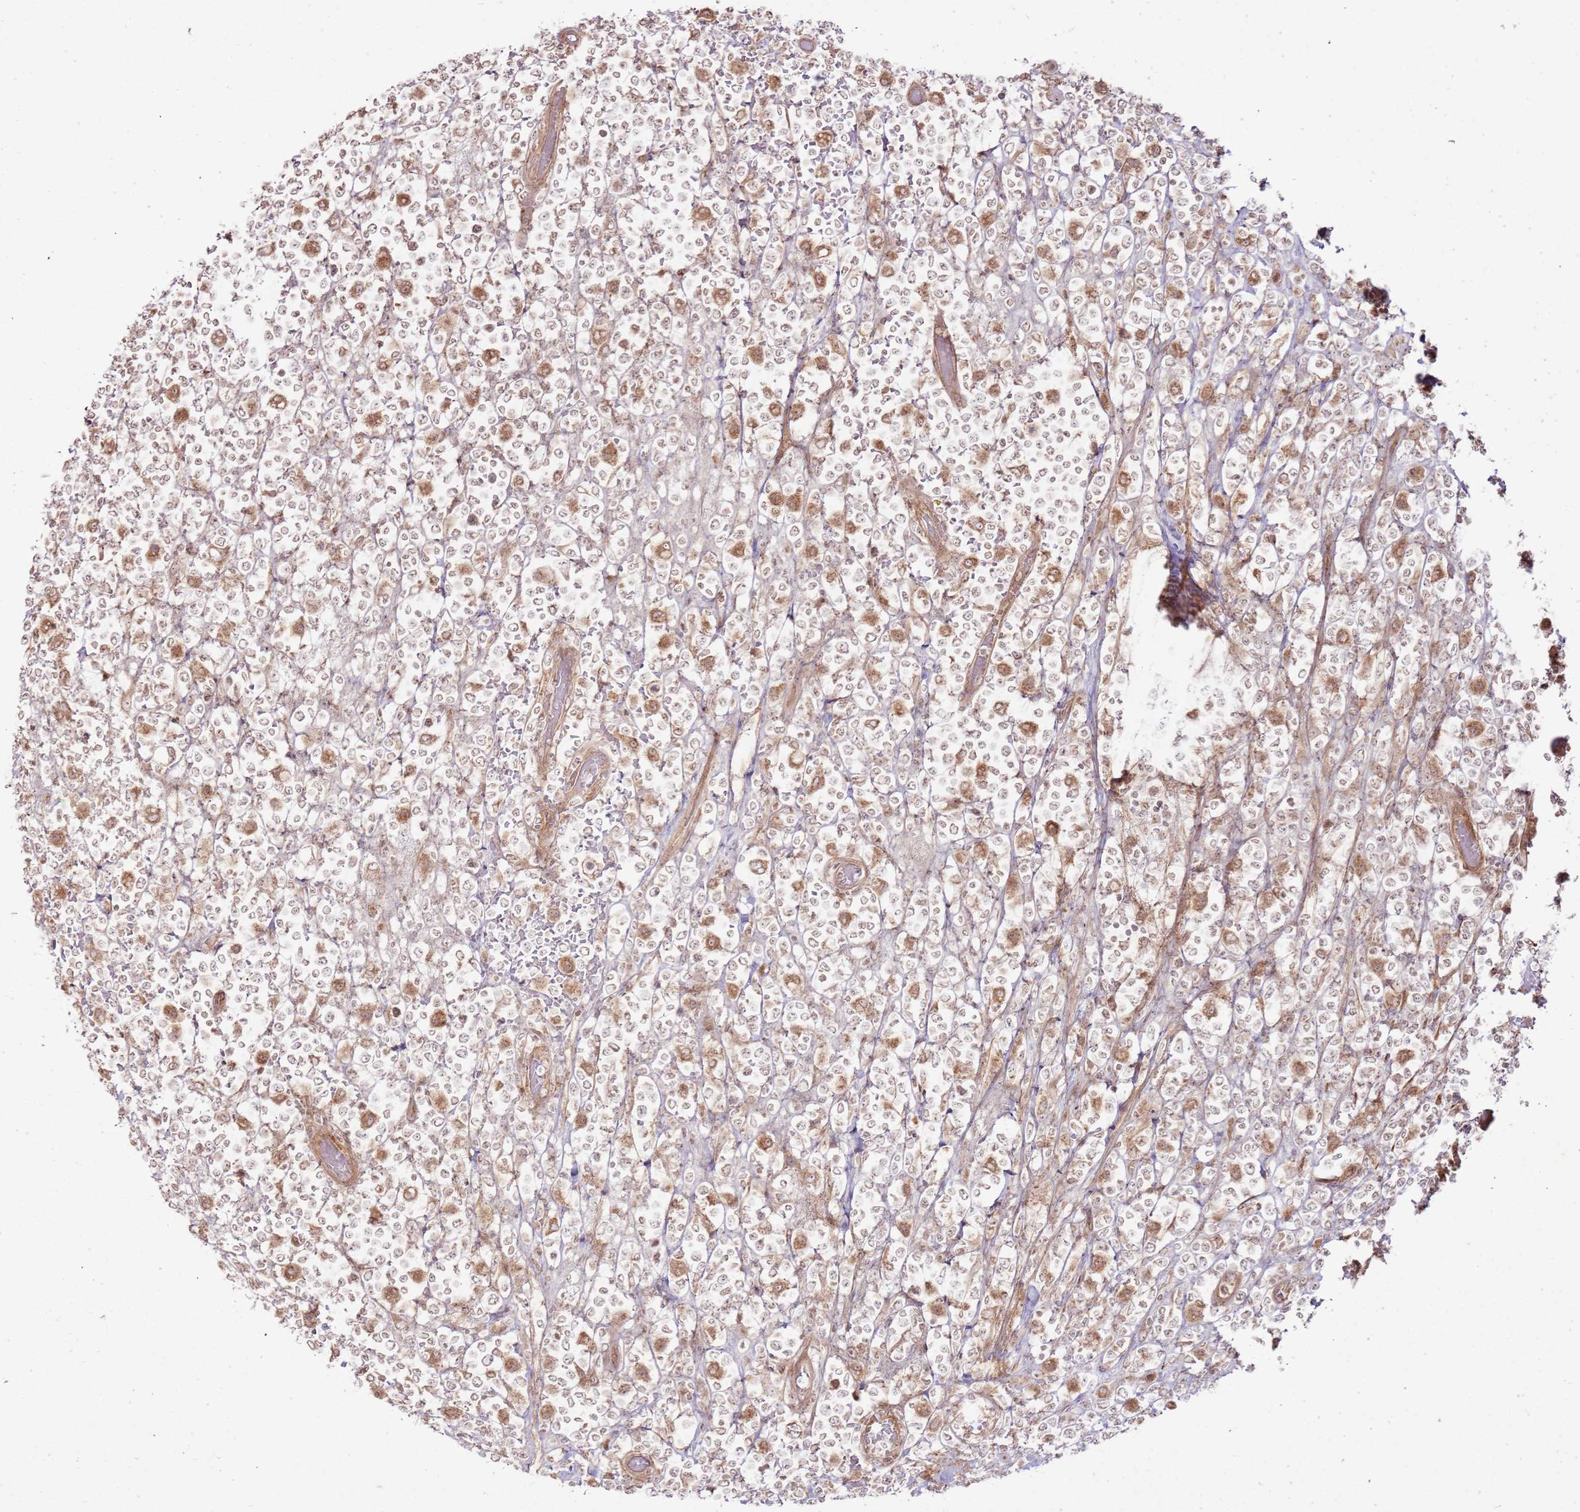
{"staining": {"intensity": "moderate", "quantity": "25%-75%", "location": "cytoplasmic/membranous,nuclear"}, "tissue": "lymphoma", "cell_type": "Tumor cells", "image_type": "cancer", "snomed": [{"axis": "morphology", "description": "Malignant lymphoma, non-Hodgkin's type, High grade"}, {"axis": "topography", "description": "Colon"}], "caption": "Lymphoma was stained to show a protein in brown. There is medium levels of moderate cytoplasmic/membranous and nuclear expression in about 25%-75% of tumor cells.", "gene": "ZNF623", "patient": {"sex": "female", "age": 53}}